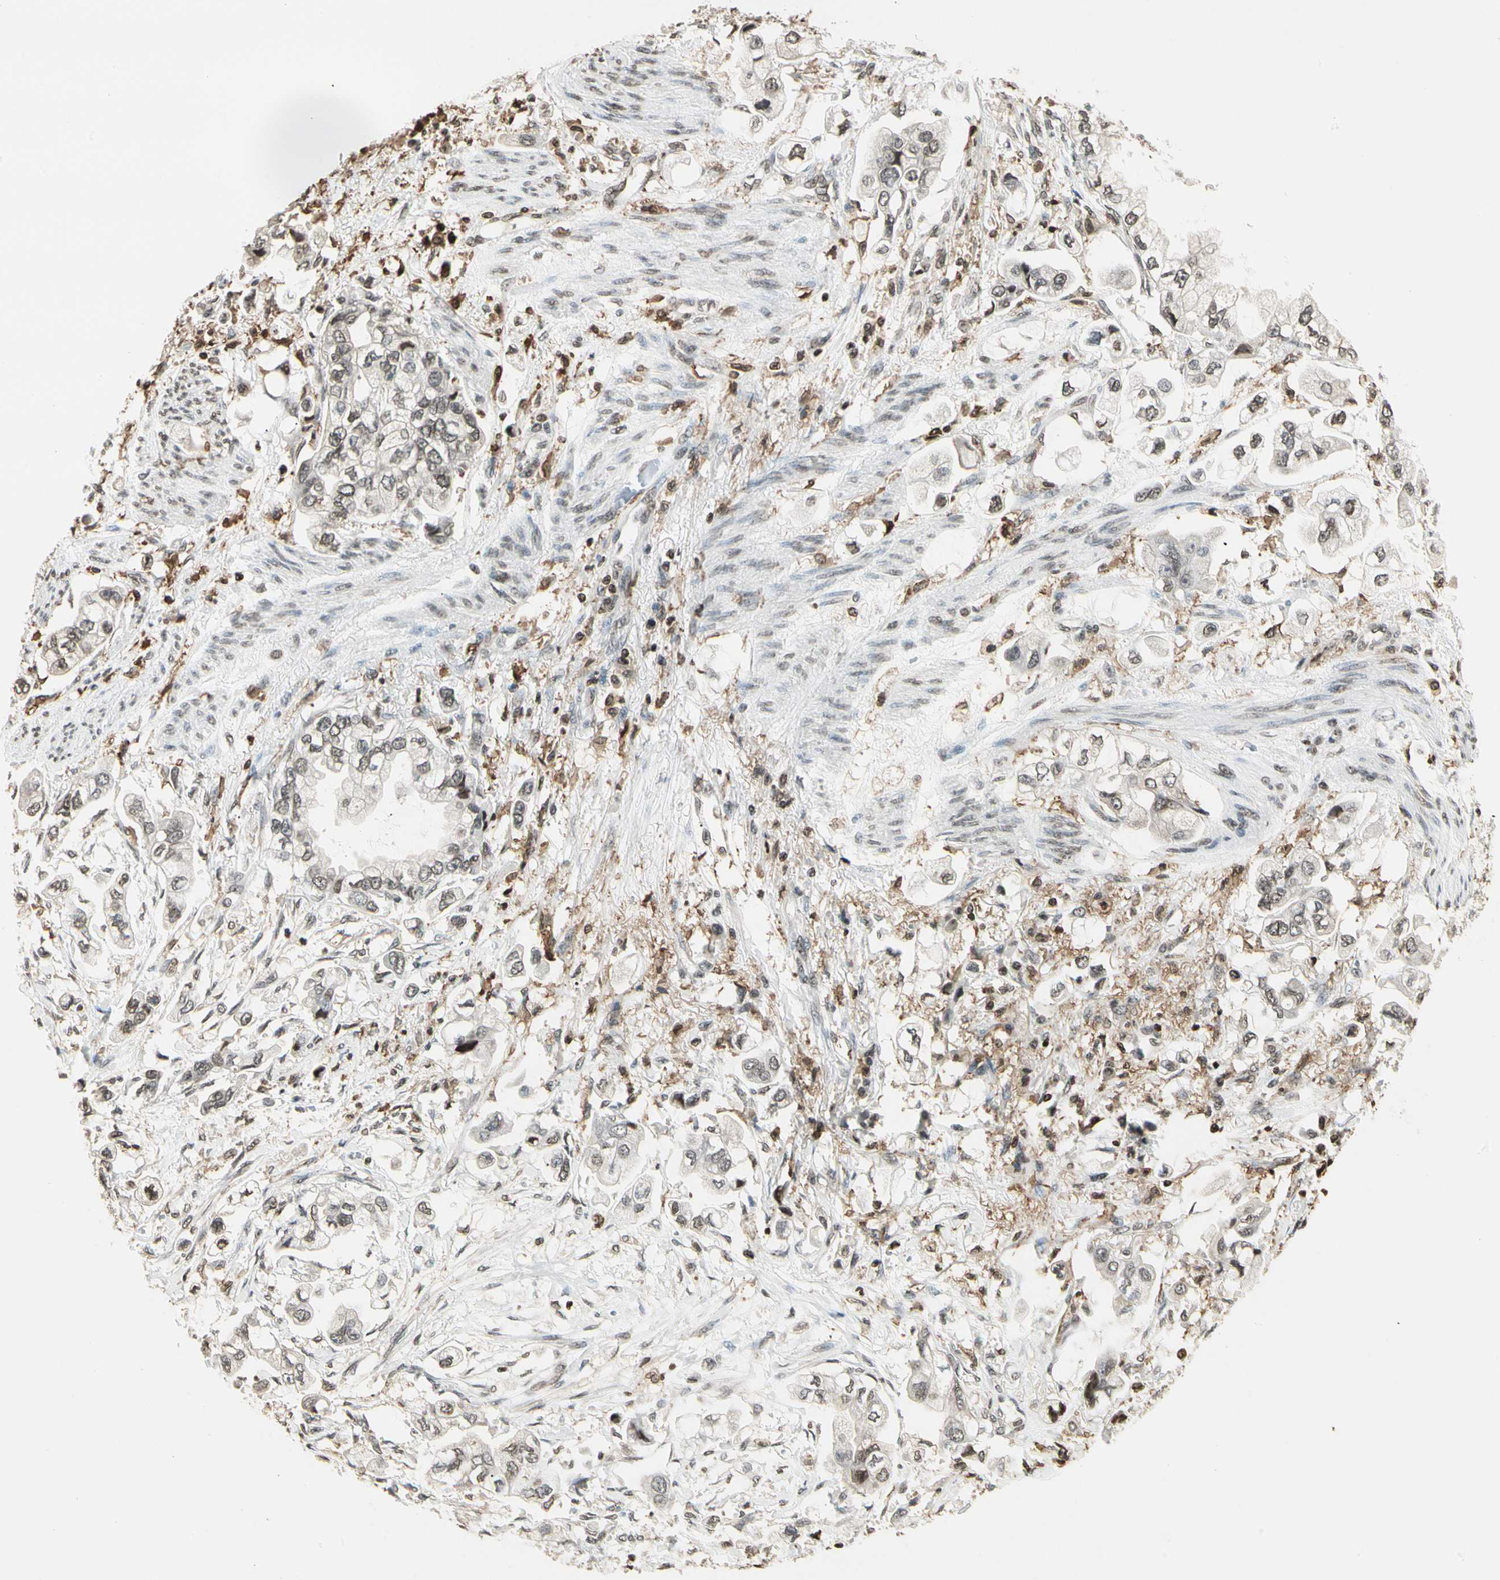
{"staining": {"intensity": "weak", "quantity": ">75%", "location": "nuclear"}, "tissue": "stomach cancer", "cell_type": "Tumor cells", "image_type": "cancer", "snomed": [{"axis": "morphology", "description": "Adenocarcinoma, NOS"}, {"axis": "topography", "description": "Stomach"}], "caption": "Protein staining of adenocarcinoma (stomach) tissue shows weak nuclear positivity in approximately >75% of tumor cells.", "gene": "FER", "patient": {"sex": "male", "age": 62}}